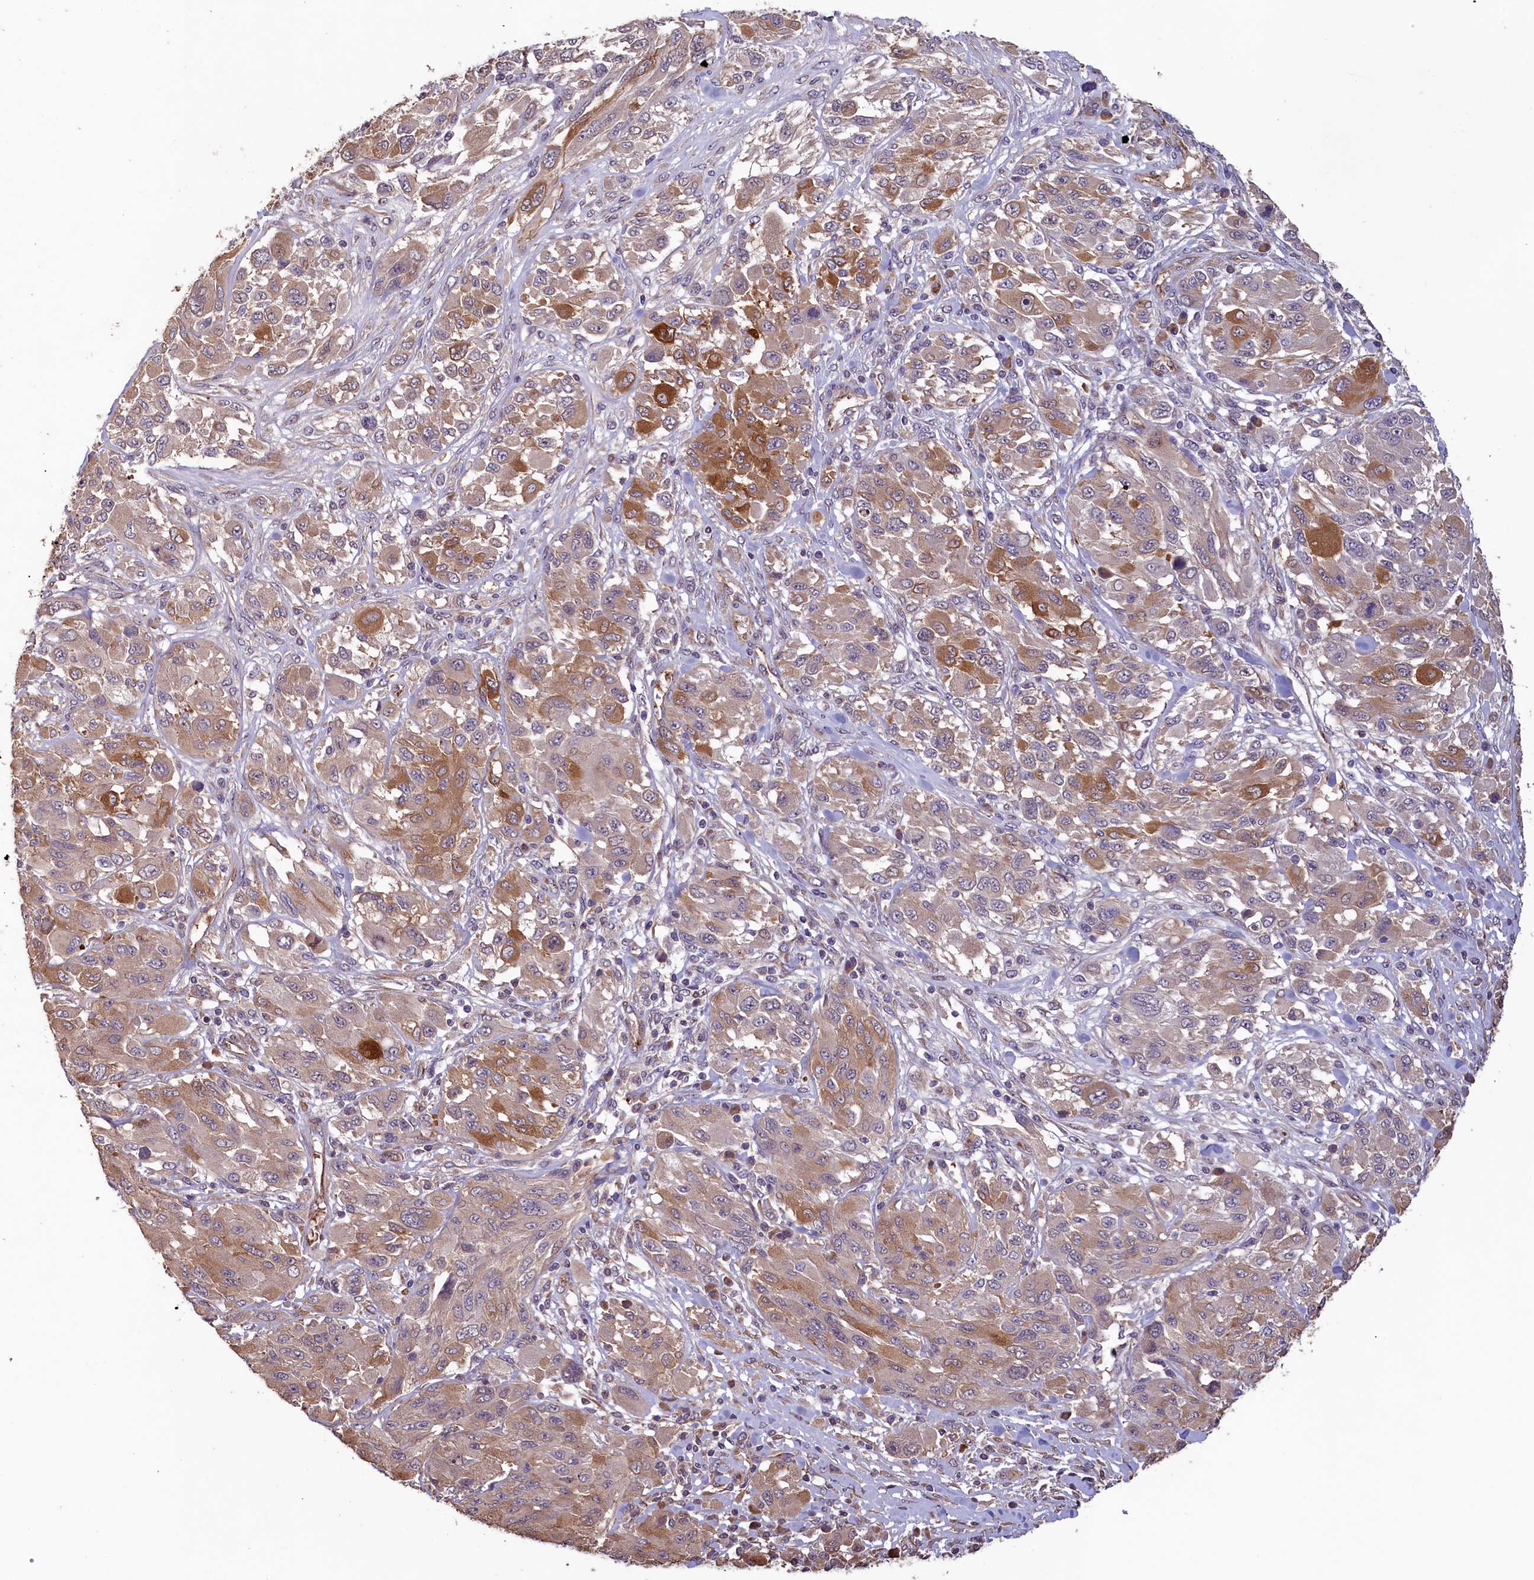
{"staining": {"intensity": "moderate", "quantity": "25%-75%", "location": "cytoplasmic/membranous"}, "tissue": "melanoma", "cell_type": "Tumor cells", "image_type": "cancer", "snomed": [{"axis": "morphology", "description": "Malignant melanoma, NOS"}, {"axis": "topography", "description": "Skin"}], "caption": "Immunohistochemistry of melanoma shows medium levels of moderate cytoplasmic/membranous expression in approximately 25%-75% of tumor cells.", "gene": "ACSBG1", "patient": {"sex": "female", "age": 91}}